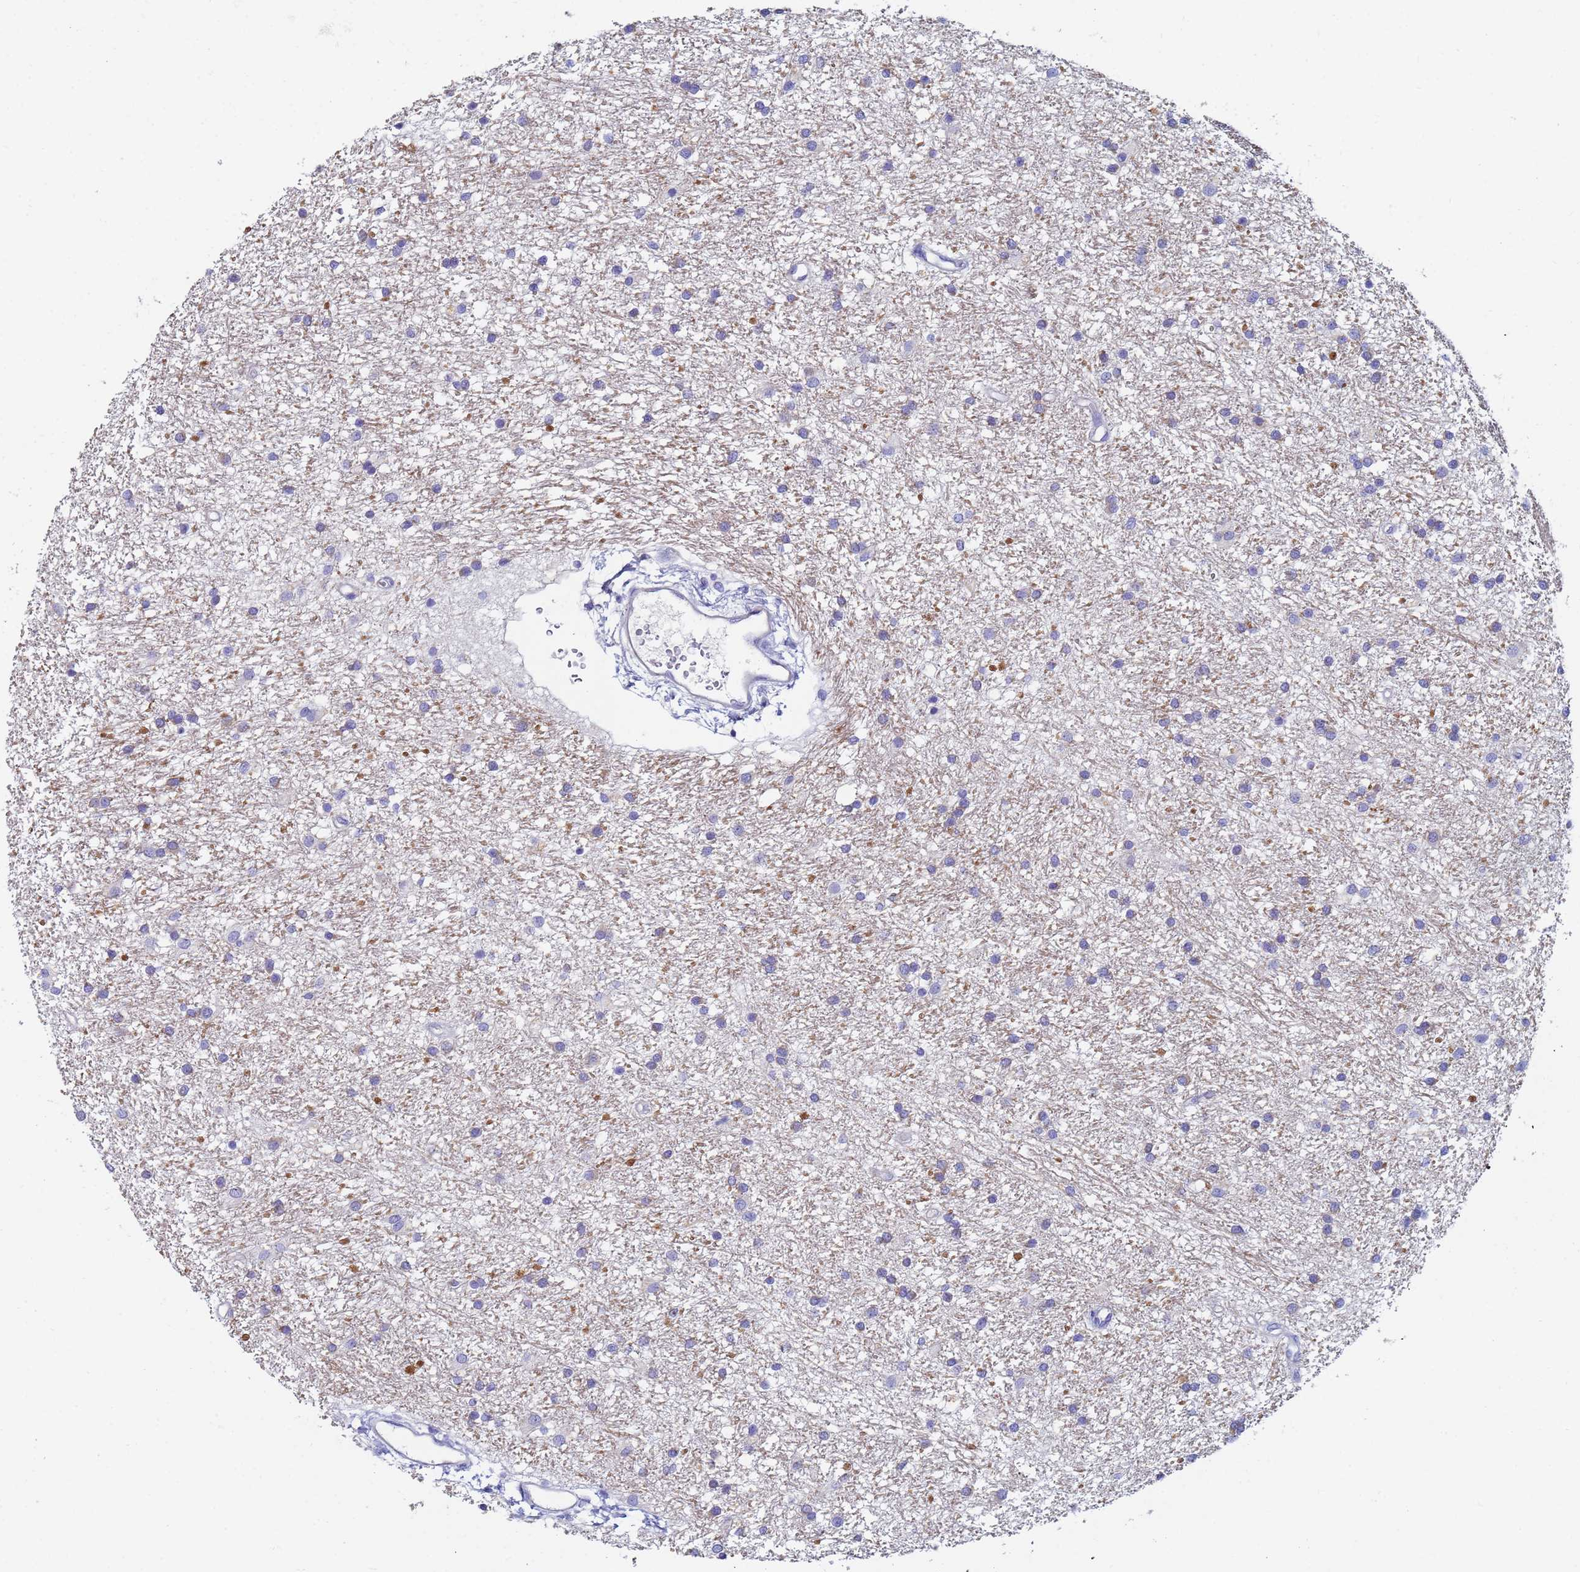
{"staining": {"intensity": "negative", "quantity": "none", "location": "none"}, "tissue": "glioma", "cell_type": "Tumor cells", "image_type": "cancer", "snomed": [{"axis": "morphology", "description": "Glioma, malignant, High grade"}, {"axis": "topography", "description": "Brain"}], "caption": "An immunohistochemistry image of malignant glioma (high-grade) is shown. There is no staining in tumor cells of malignant glioma (high-grade). (DAB (3,3'-diaminobenzidine) IHC, high magnification).", "gene": "UBE2O", "patient": {"sex": "male", "age": 77}}